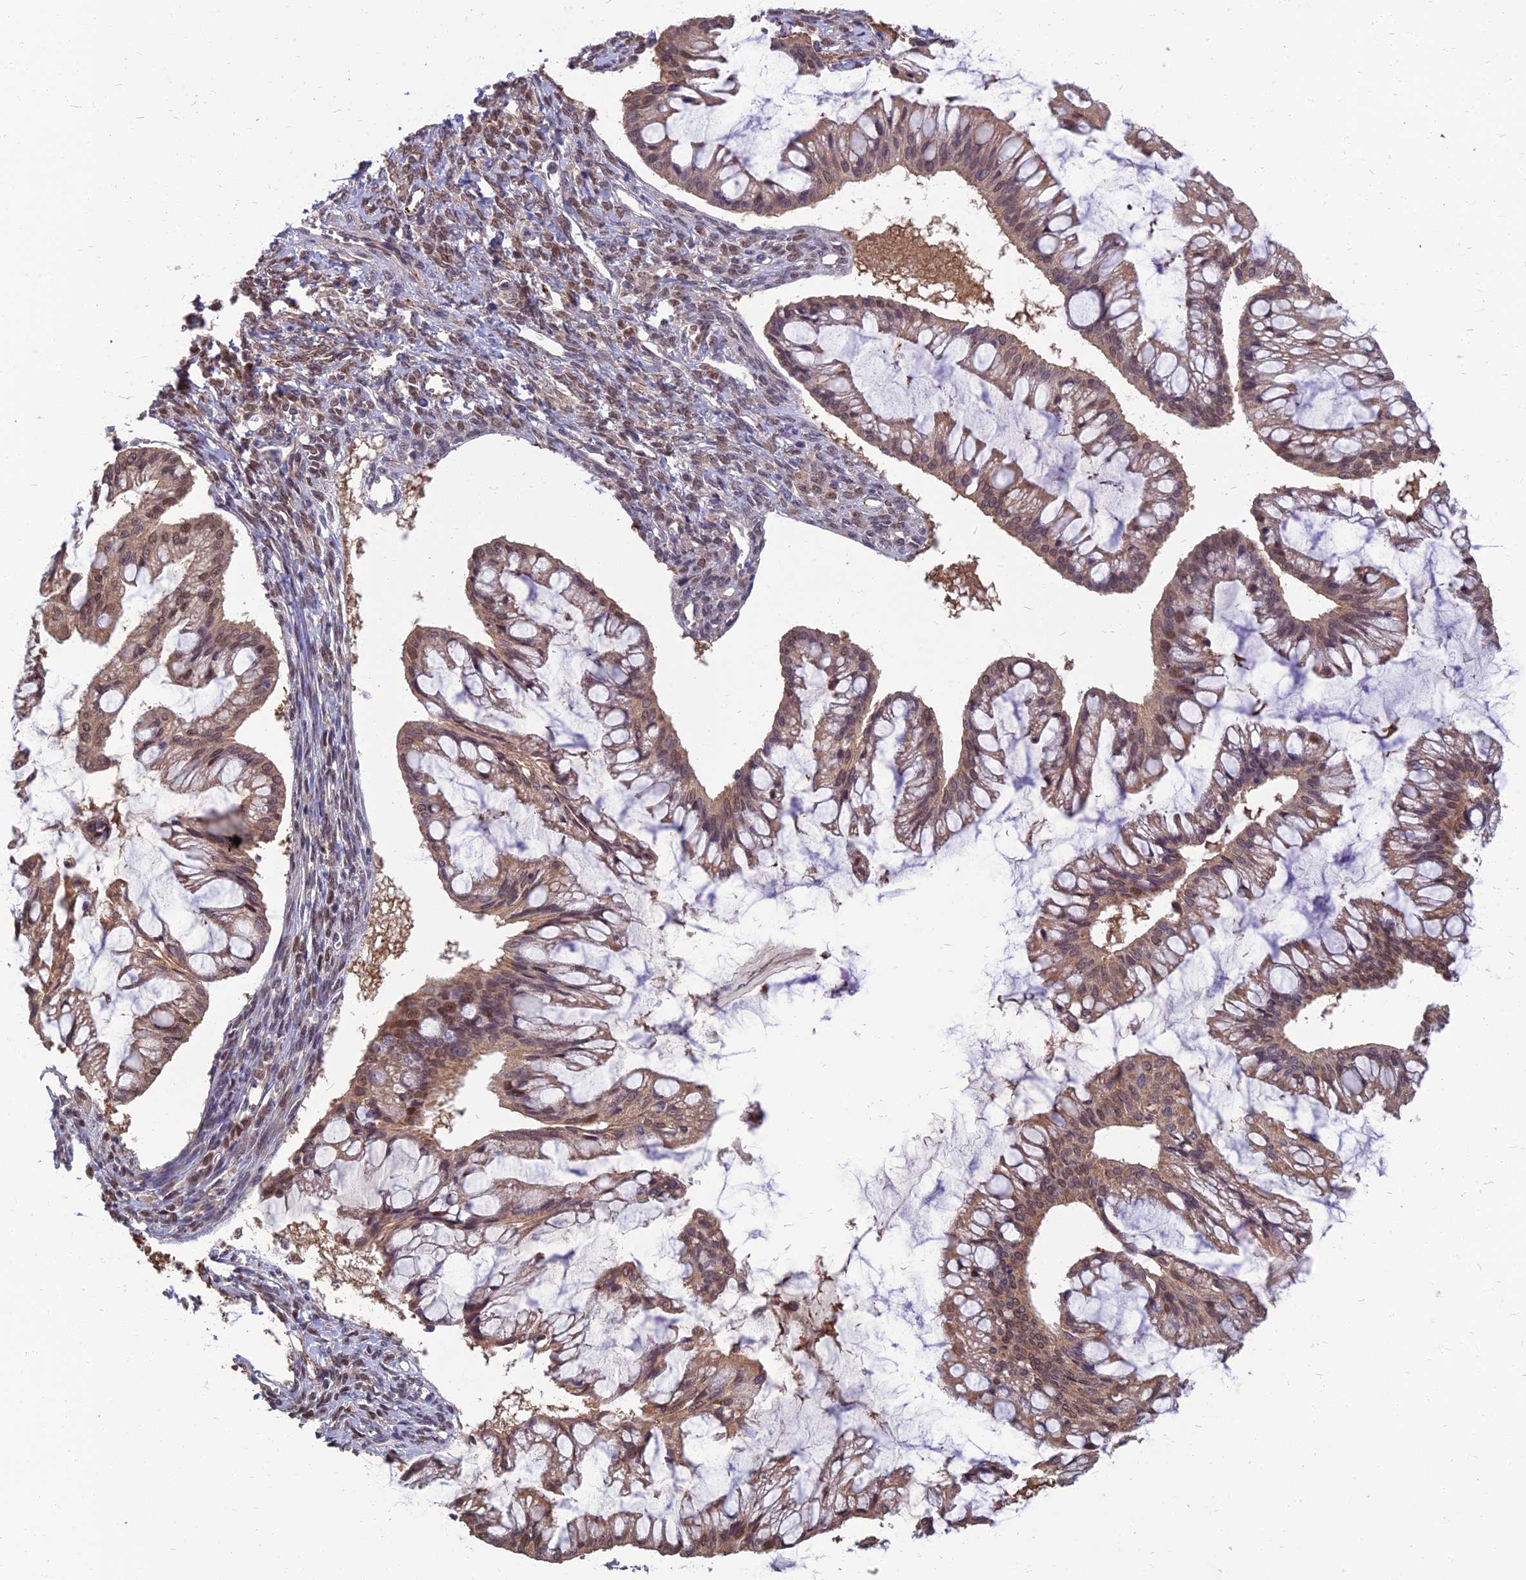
{"staining": {"intensity": "moderate", "quantity": ">75%", "location": "cytoplasmic/membranous,nuclear"}, "tissue": "ovarian cancer", "cell_type": "Tumor cells", "image_type": "cancer", "snomed": [{"axis": "morphology", "description": "Cystadenocarcinoma, mucinous, NOS"}, {"axis": "topography", "description": "Ovary"}], "caption": "A high-resolution micrograph shows immunohistochemistry (IHC) staining of ovarian mucinous cystadenocarcinoma, which displays moderate cytoplasmic/membranous and nuclear expression in approximately >75% of tumor cells. Nuclei are stained in blue.", "gene": "NR4A3", "patient": {"sex": "female", "age": 73}}